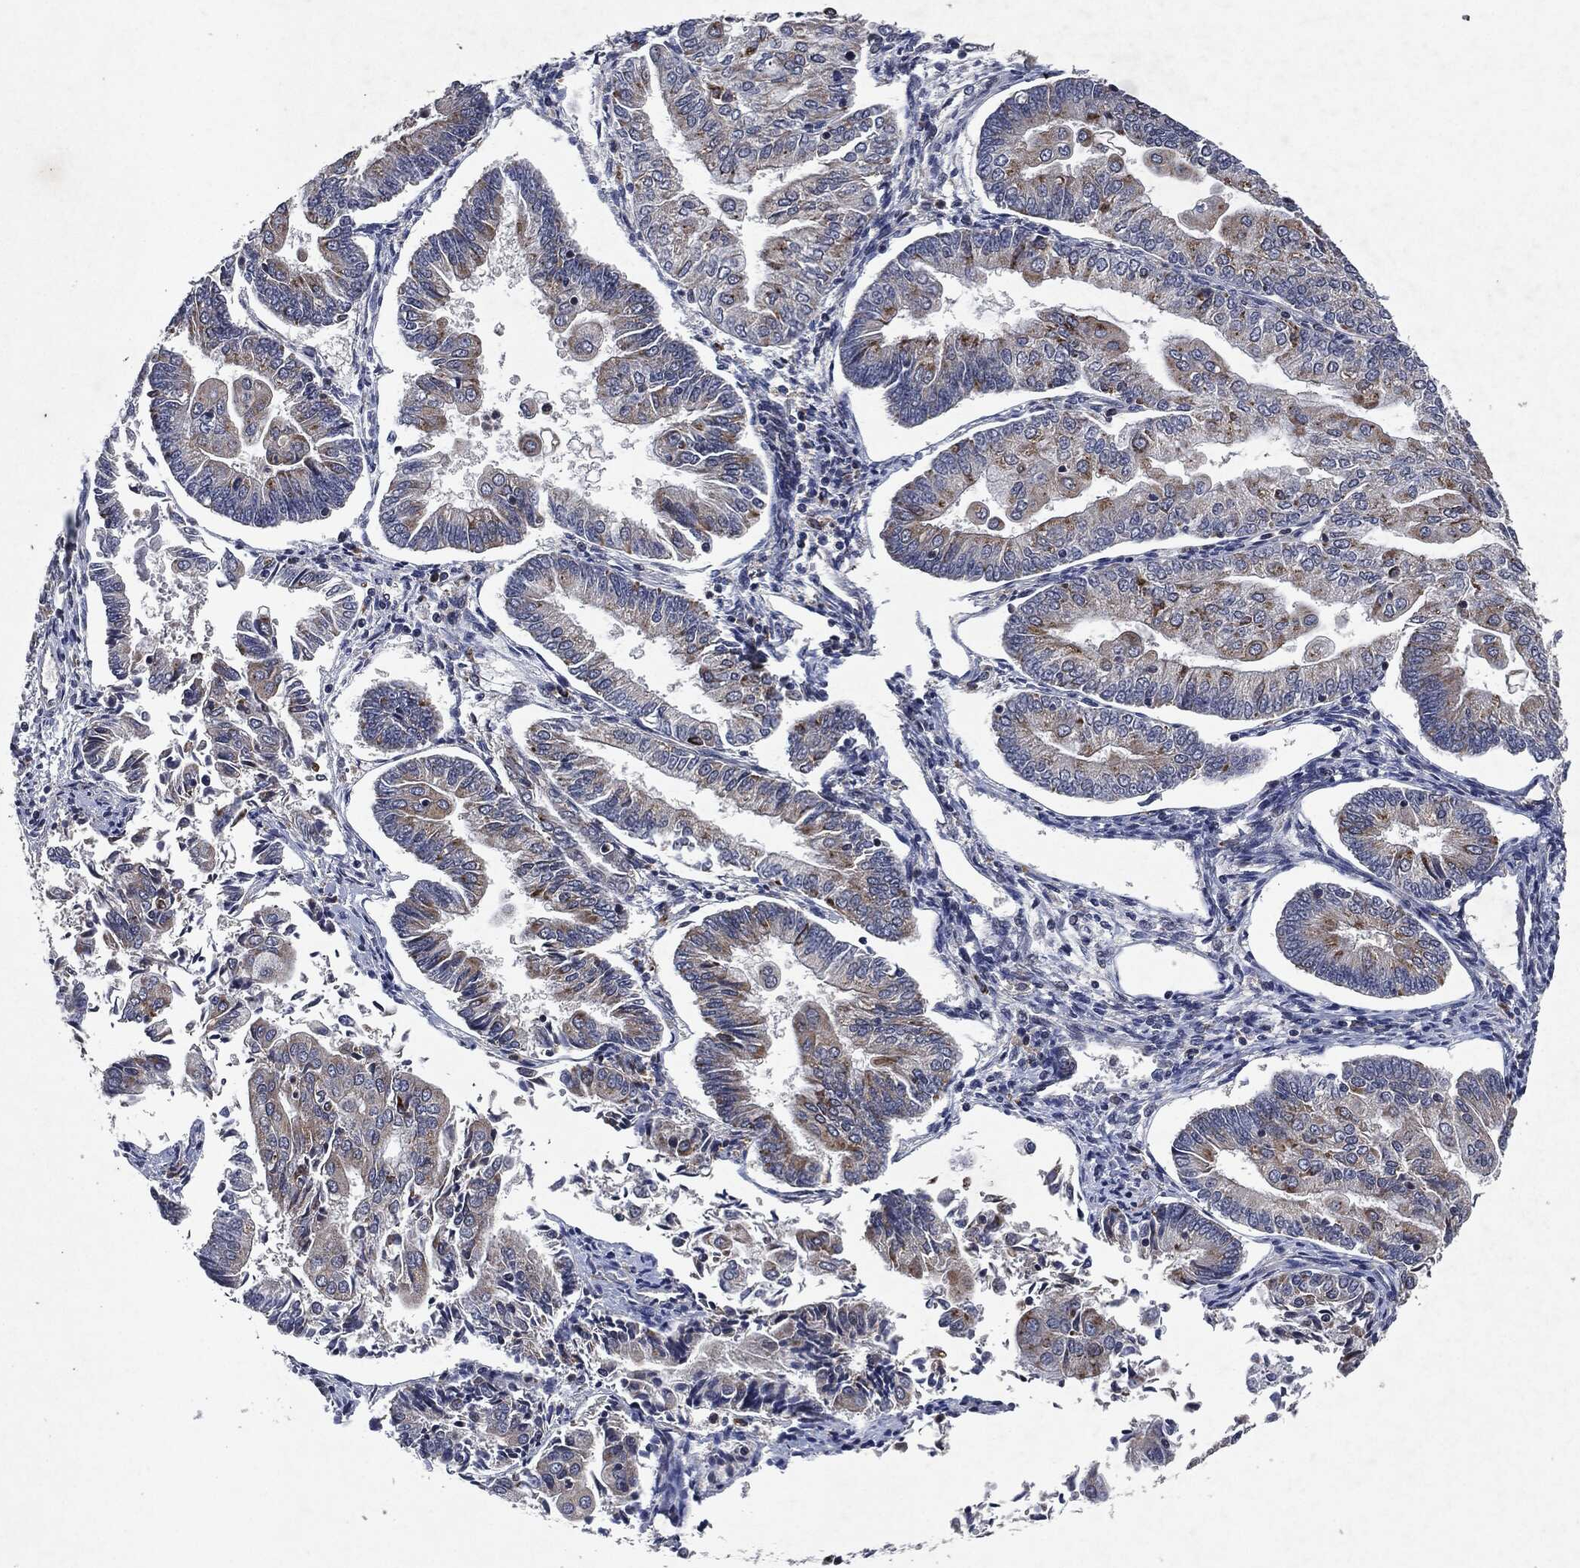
{"staining": {"intensity": "moderate", "quantity": "<25%", "location": "cytoplasmic/membranous"}, "tissue": "endometrial cancer", "cell_type": "Tumor cells", "image_type": "cancer", "snomed": [{"axis": "morphology", "description": "Adenocarcinoma, NOS"}, {"axis": "topography", "description": "Endometrium"}], "caption": "Immunohistochemical staining of adenocarcinoma (endometrial) exhibits low levels of moderate cytoplasmic/membranous protein positivity in approximately <25% of tumor cells. (DAB IHC, brown staining for protein, blue staining for nuclei).", "gene": "SLC31A2", "patient": {"sex": "female", "age": 56}}